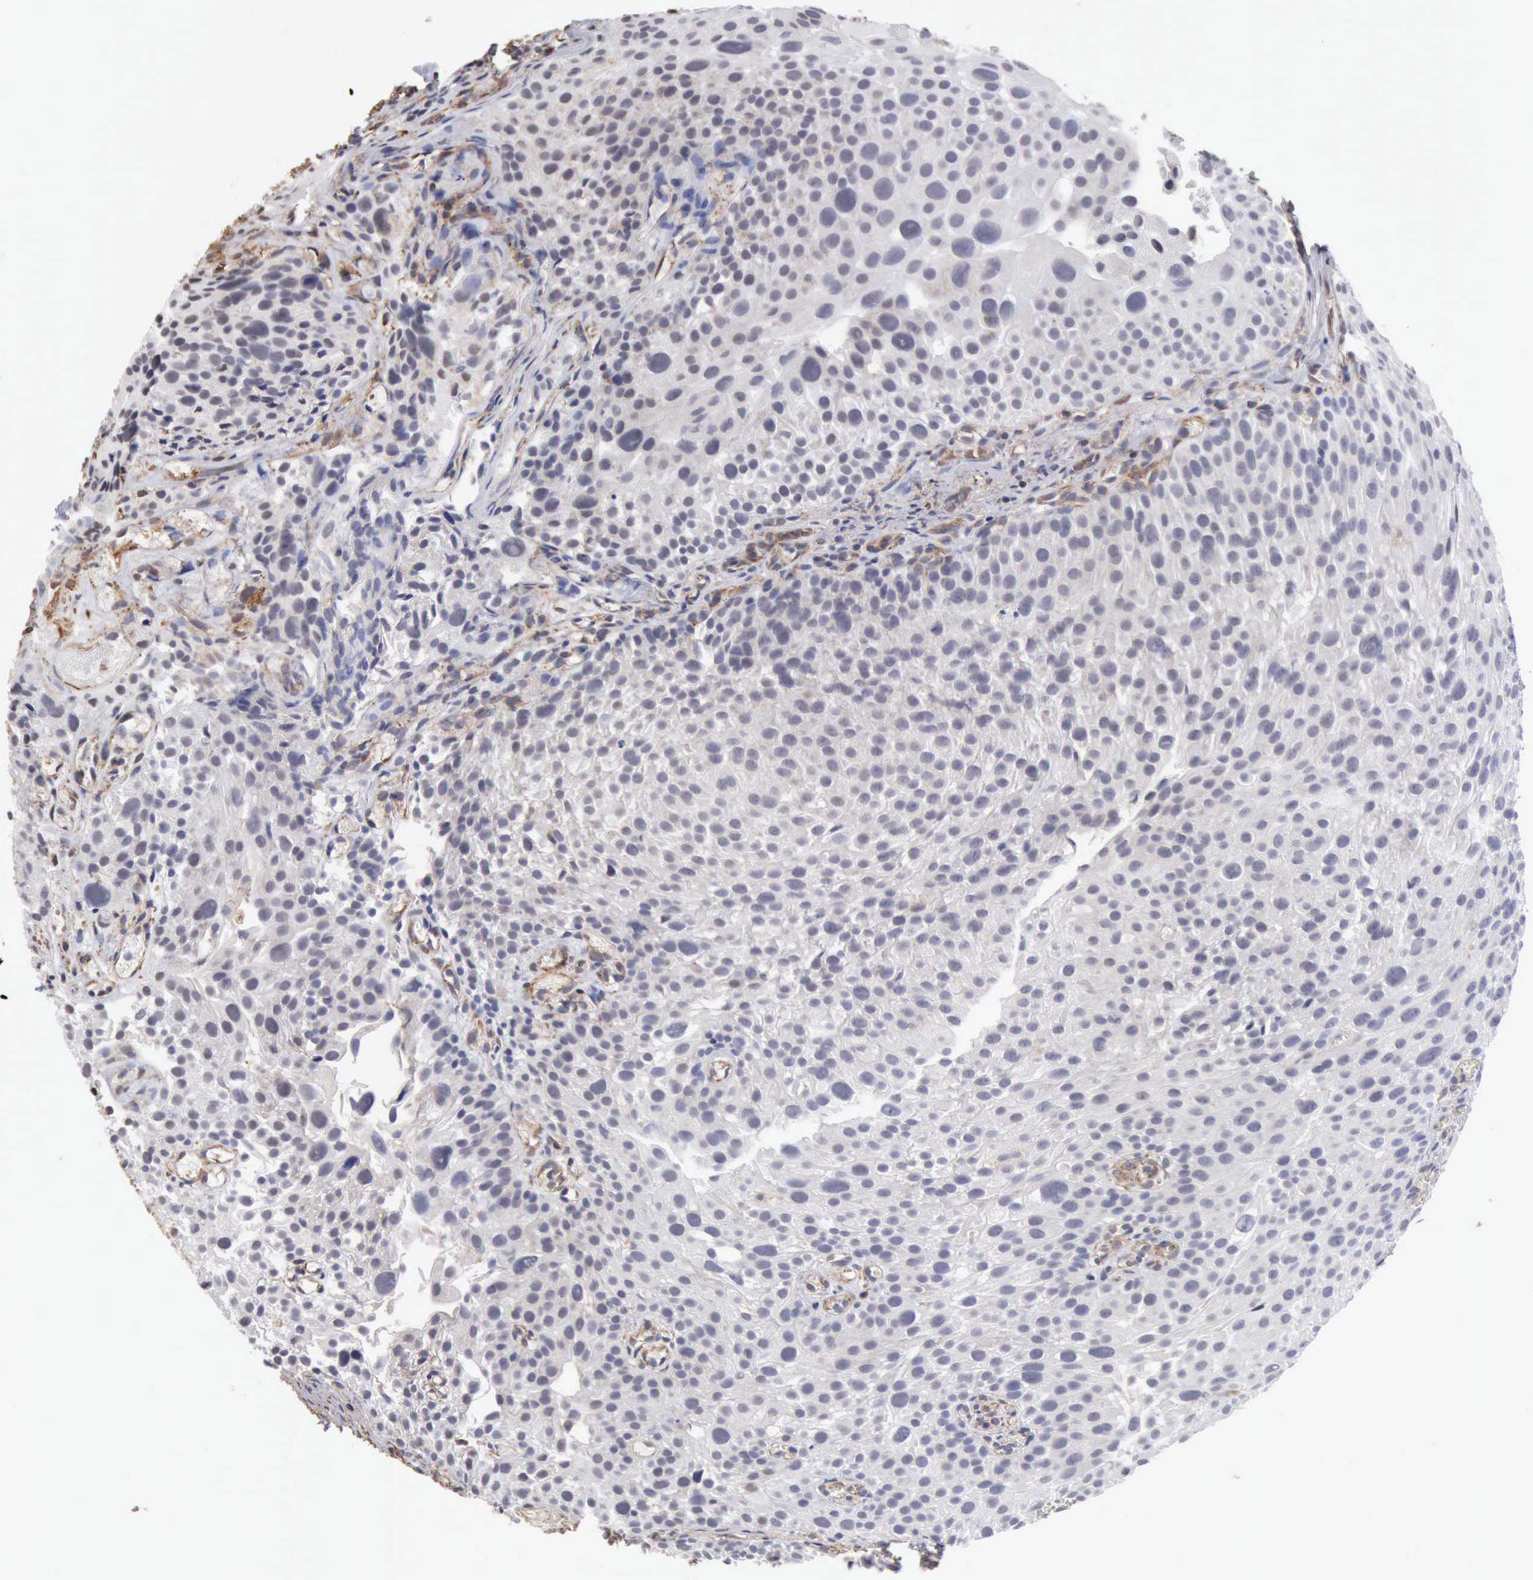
{"staining": {"intensity": "negative", "quantity": "none", "location": "none"}, "tissue": "urothelial cancer", "cell_type": "Tumor cells", "image_type": "cancer", "snomed": [{"axis": "morphology", "description": "Urothelial carcinoma, High grade"}, {"axis": "topography", "description": "Urinary bladder"}], "caption": "Immunohistochemical staining of urothelial cancer shows no significant staining in tumor cells. (DAB immunohistochemistry visualized using brightfield microscopy, high magnification).", "gene": "GPR101", "patient": {"sex": "female", "age": 78}}